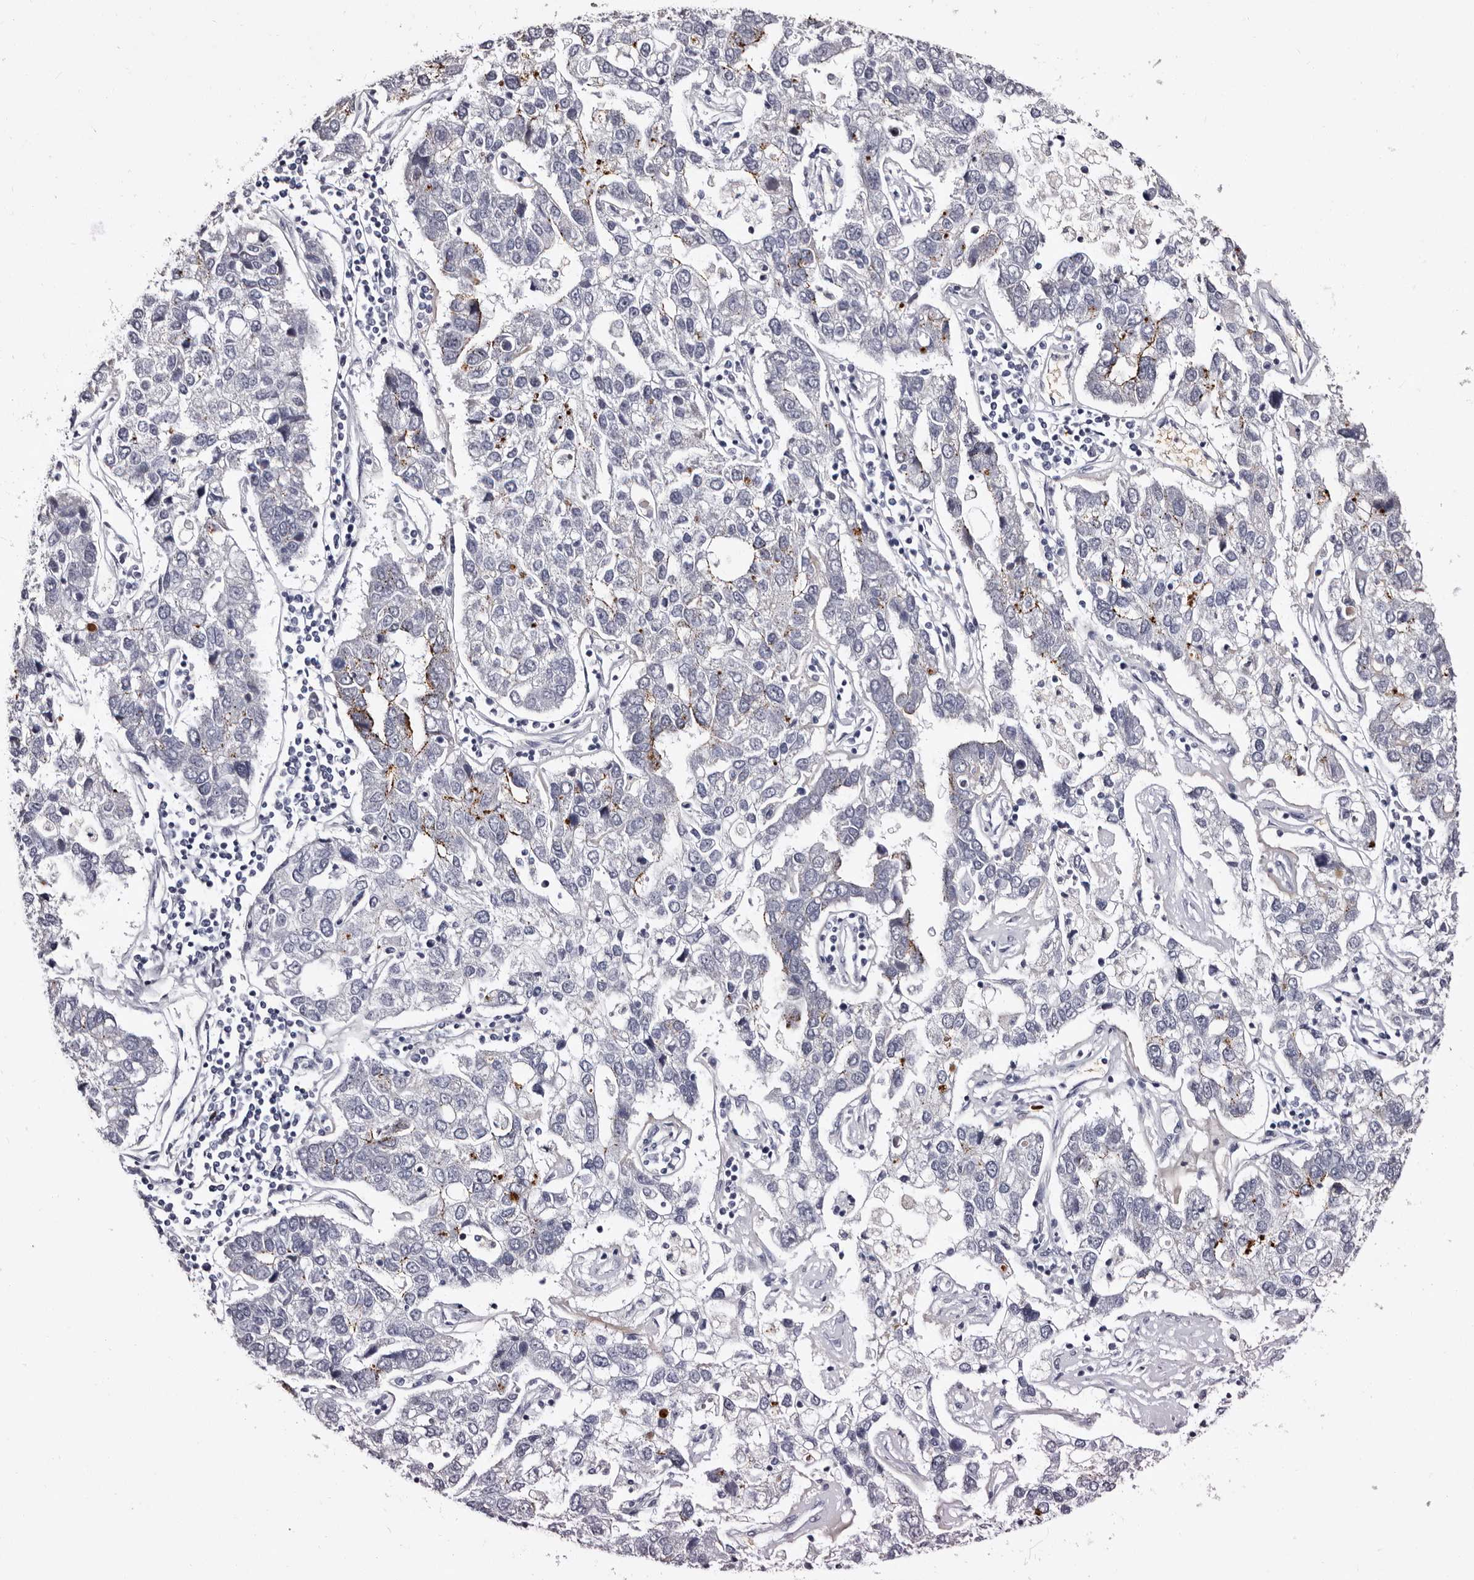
{"staining": {"intensity": "moderate", "quantity": "<25%", "location": "cytoplasmic/membranous"}, "tissue": "pancreatic cancer", "cell_type": "Tumor cells", "image_type": "cancer", "snomed": [{"axis": "morphology", "description": "Adenocarcinoma, NOS"}, {"axis": "topography", "description": "Pancreas"}], "caption": "Adenocarcinoma (pancreatic) stained for a protein demonstrates moderate cytoplasmic/membranous positivity in tumor cells. The staining was performed using DAB (3,3'-diaminobenzidine), with brown indicating positive protein expression. Nuclei are stained blue with hematoxylin.", "gene": "BPGM", "patient": {"sex": "female", "age": 61}}